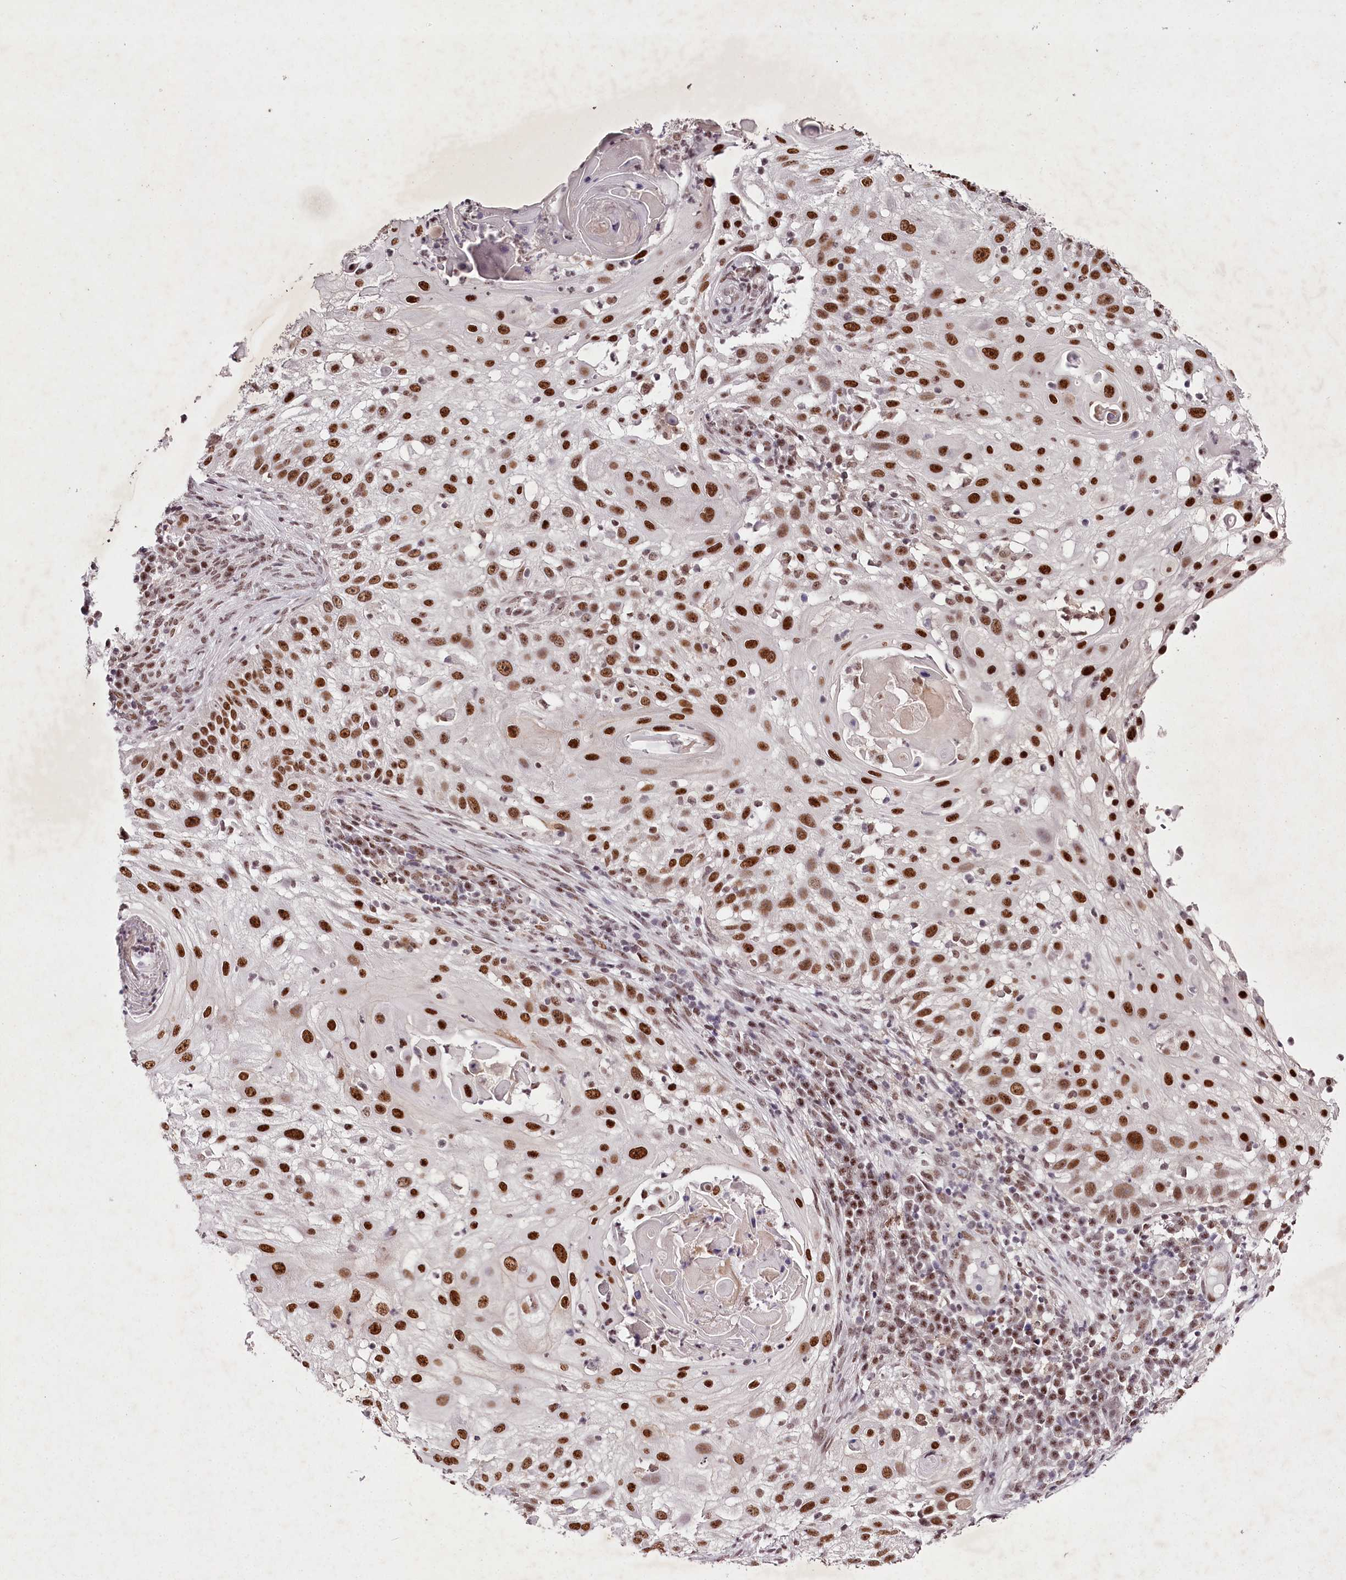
{"staining": {"intensity": "strong", "quantity": ">75%", "location": "nuclear"}, "tissue": "skin cancer", "cell_type": "Tumor cells", "image_type": "cancer", "snomed": [{"axis": "morphology", "description": "Squamous cell carcinoma, NOS"}, {"axis": "topography", "description": "Skin"}], "caption": "Protein staining of skin squamous cell carcinoma tissue shows strong nuclear staining in approximately >75% of tumor cells. (IHC, brightfield microscopy, high magnification).", "gene": "PSPC1", "patient": {"sex": "female", "age": 44}}